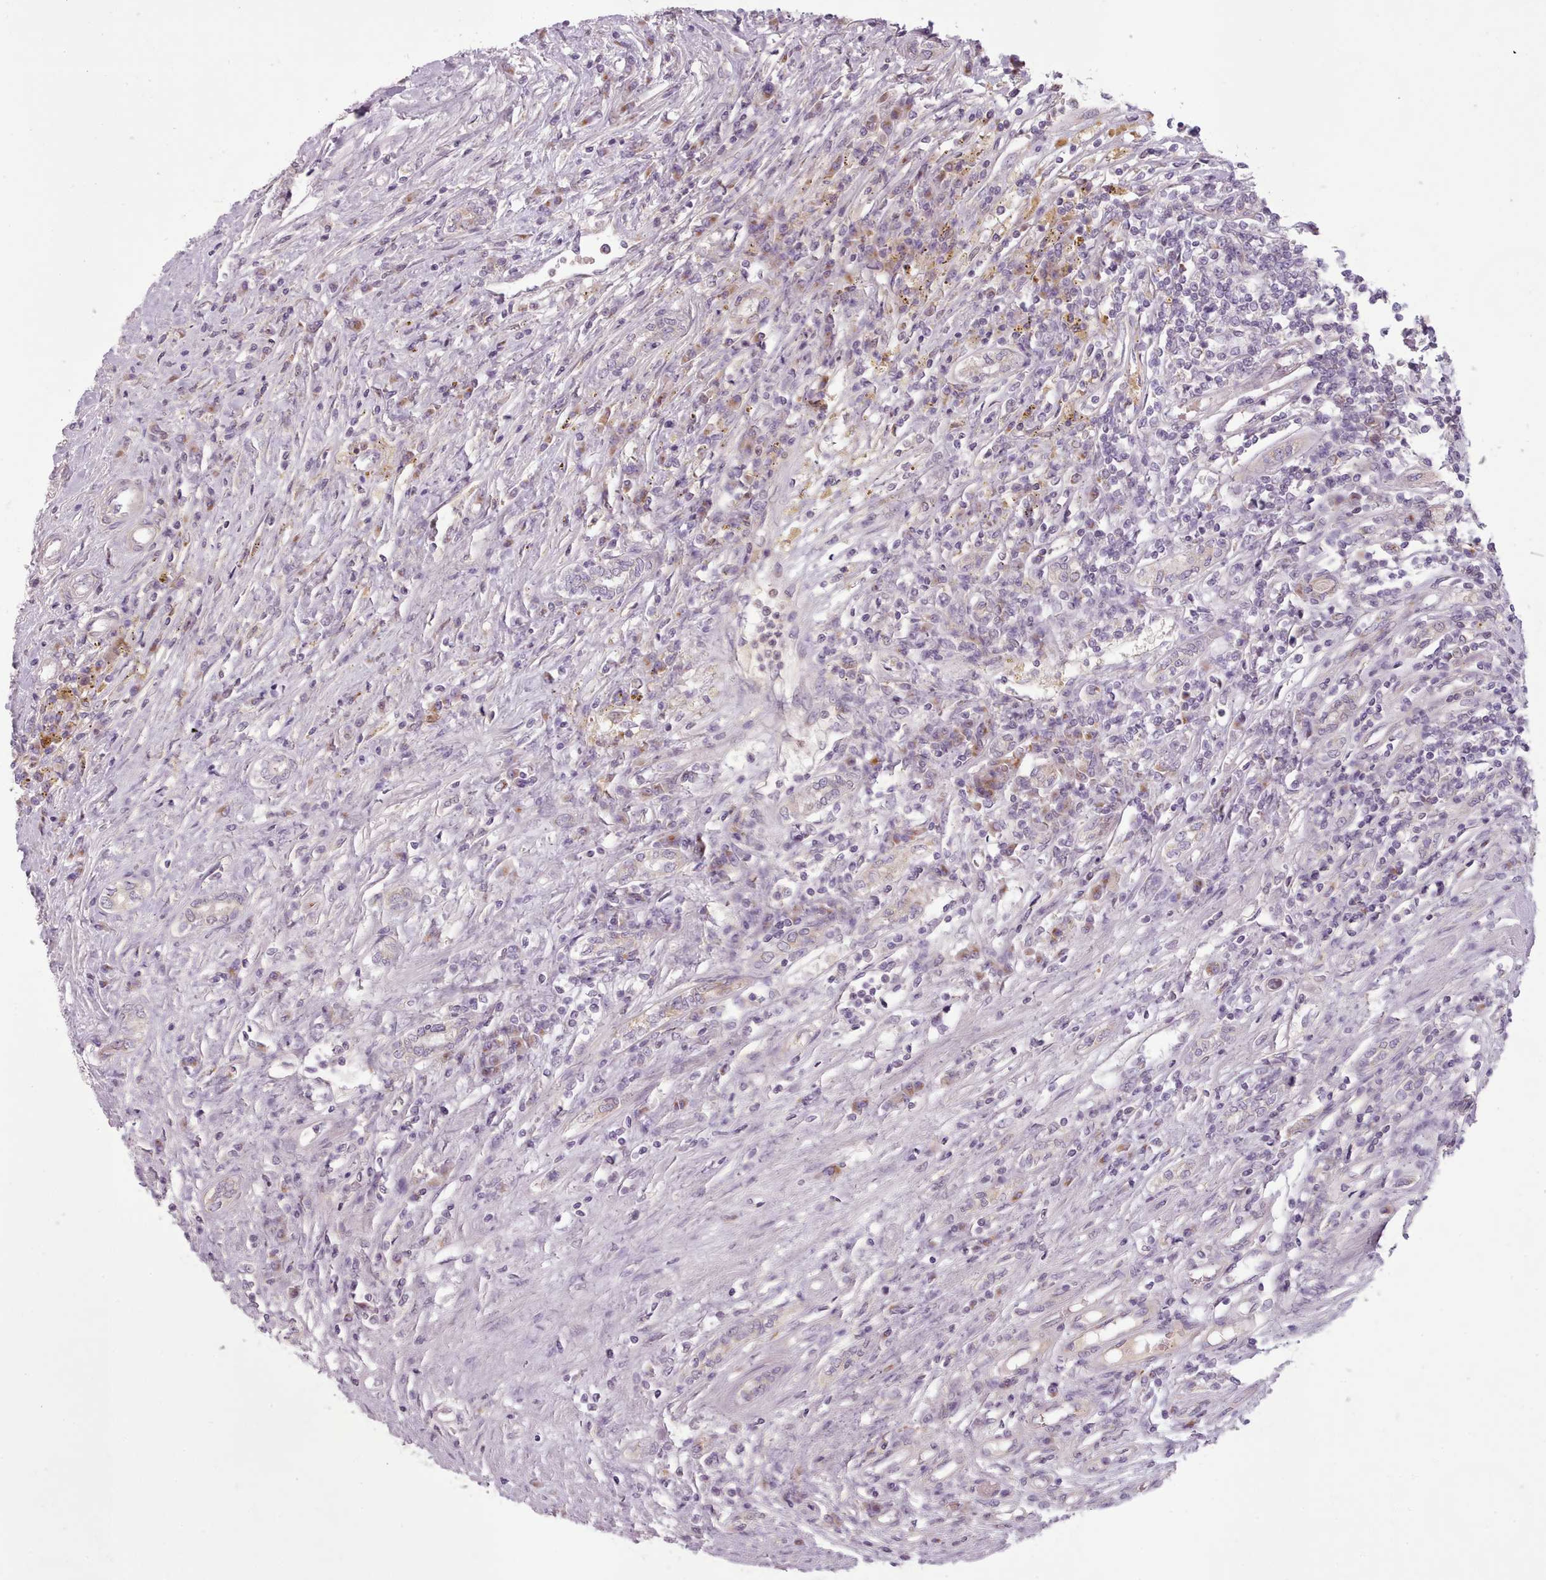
{"staining": {"intensity": "negative", "quantity": "none", "location": "none"}, "tissue": "renal cancer", "cell_type": "Tumor cells", "image_type": "cancer", "snomed": [{"axis": "morphology", "description": "Adenocarcinoma, NOS"}, {"axis": "topography", "description": "Kidney"}], "caption": "The micrograph demonstrates no significant positivity in tumor cells of adenocarcinoma (renal). (Immunohistochemistry (ihc), brightfield microscopy, high magnification).", "gene": "LAPTM5", "patient": {"sex": "female", "age": 67}}